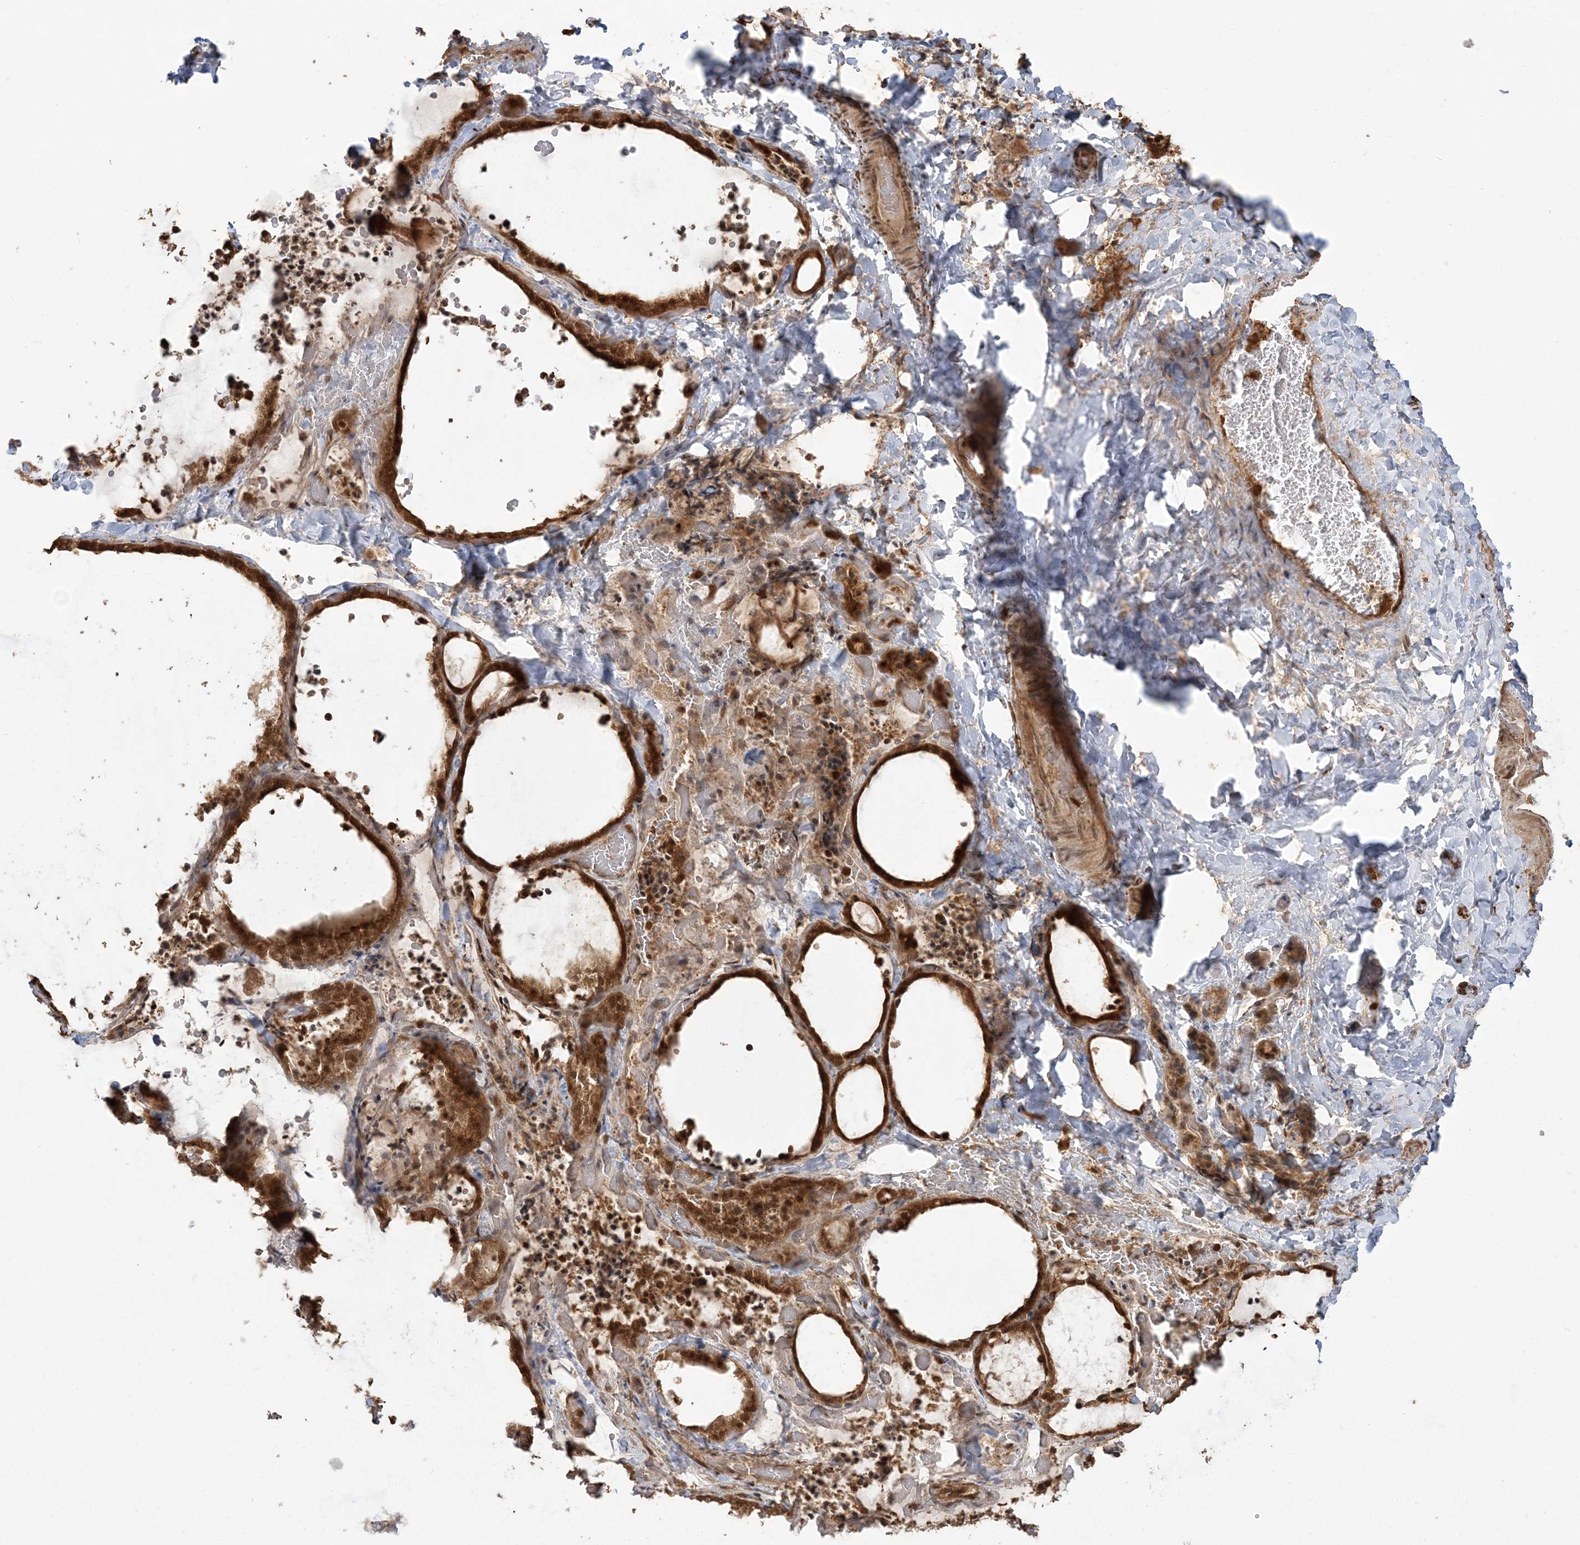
{"staining": {"intensity": "strong", "quantity": ">75%", "location": "cytoplasmic/membranous,nuclear"}, "tissue": "thyroid gland", "cell_type": "Glandular cells", "image_type": "normal", "snomed": [{"axis": "morphology", "description": "Normal tissue, NOS"}, {"axis": "topography", "description": "Thyroid gland"}], "caption": "The histopathology image shows immunohistochemical staining of unremarkable thyroid gland. There is strong cytoplasmic/membranous,nuclear staining is present in about >75% of glandular cells. The staining was performed using DAB, with brown indicating positive protein expression. Nuclei are stained blue with hematoxylin.", "gene": "CAB39", "patient": {"sex": "female", "age": 22}}